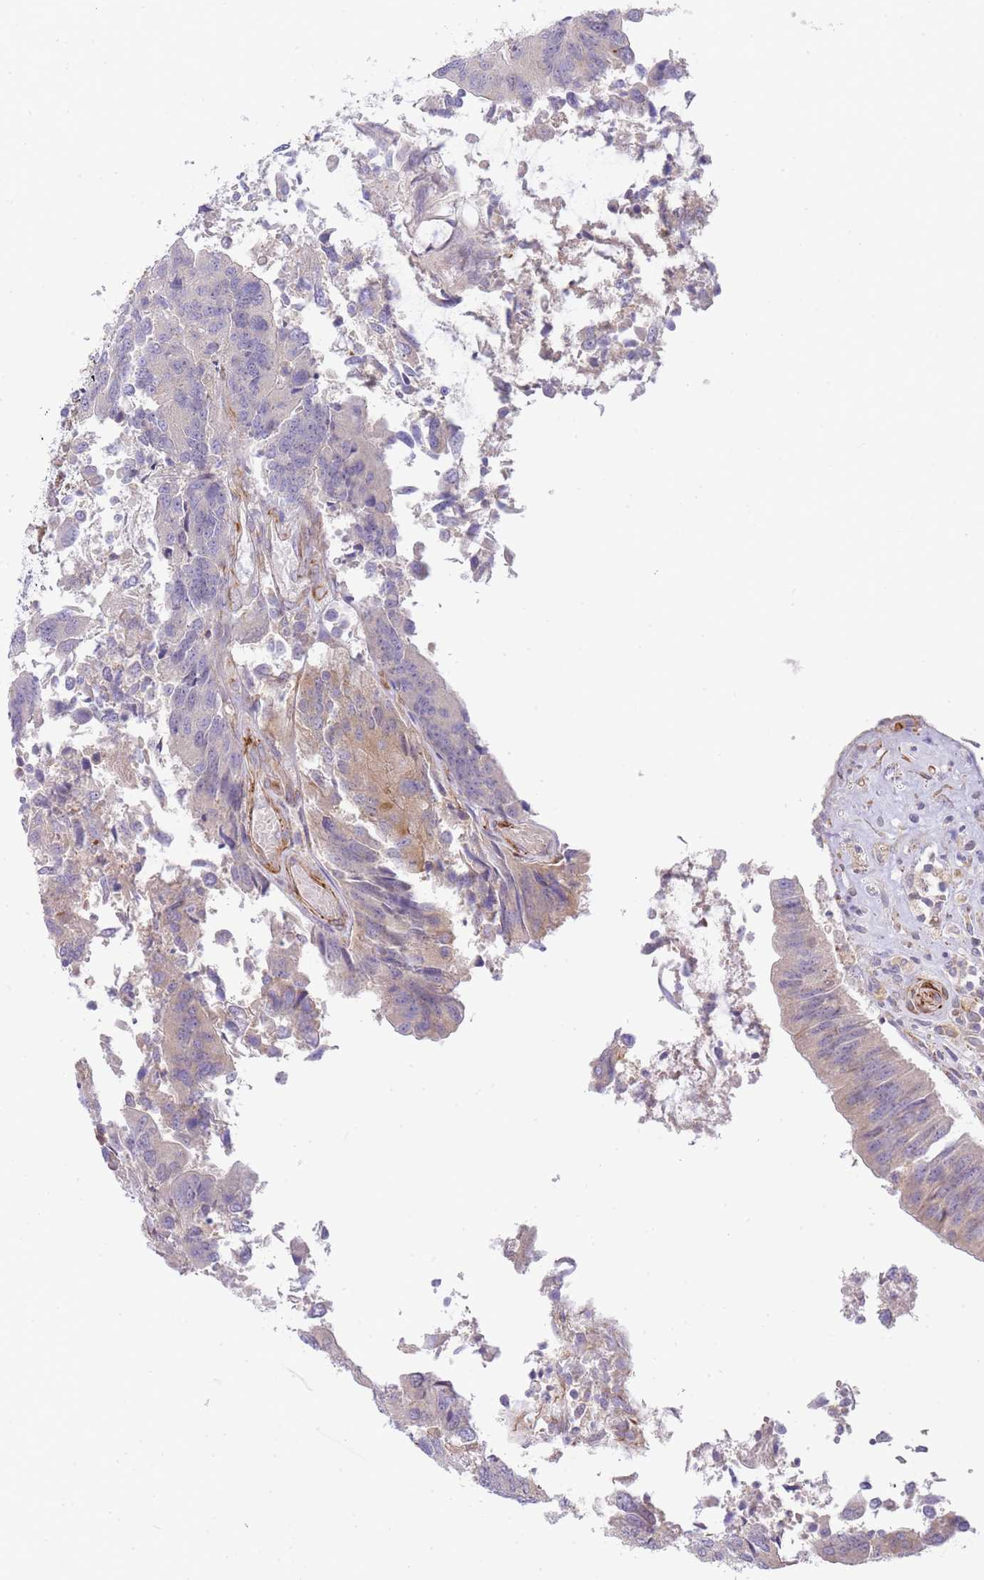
{"staining": {"intensity": "weak", "quantity": "<25%", "location": "cytoplasmic/membranous"}, "tissue": "colorectal cancer", "cell_type": "Tumor cells", "image_type": "cancer", "snomed": [{"axis": "morphology", "description": "Adenocarcinoma, NOS"}, {"axis": "topography", "description": "Colon"}], "caption": "Colorectal adenocarcinoma was stained to show a protein in brown. There is no significant positivity in tumor cells.", "gene": "ECPAS", "patient": {"sex": "female", "age": 67}}